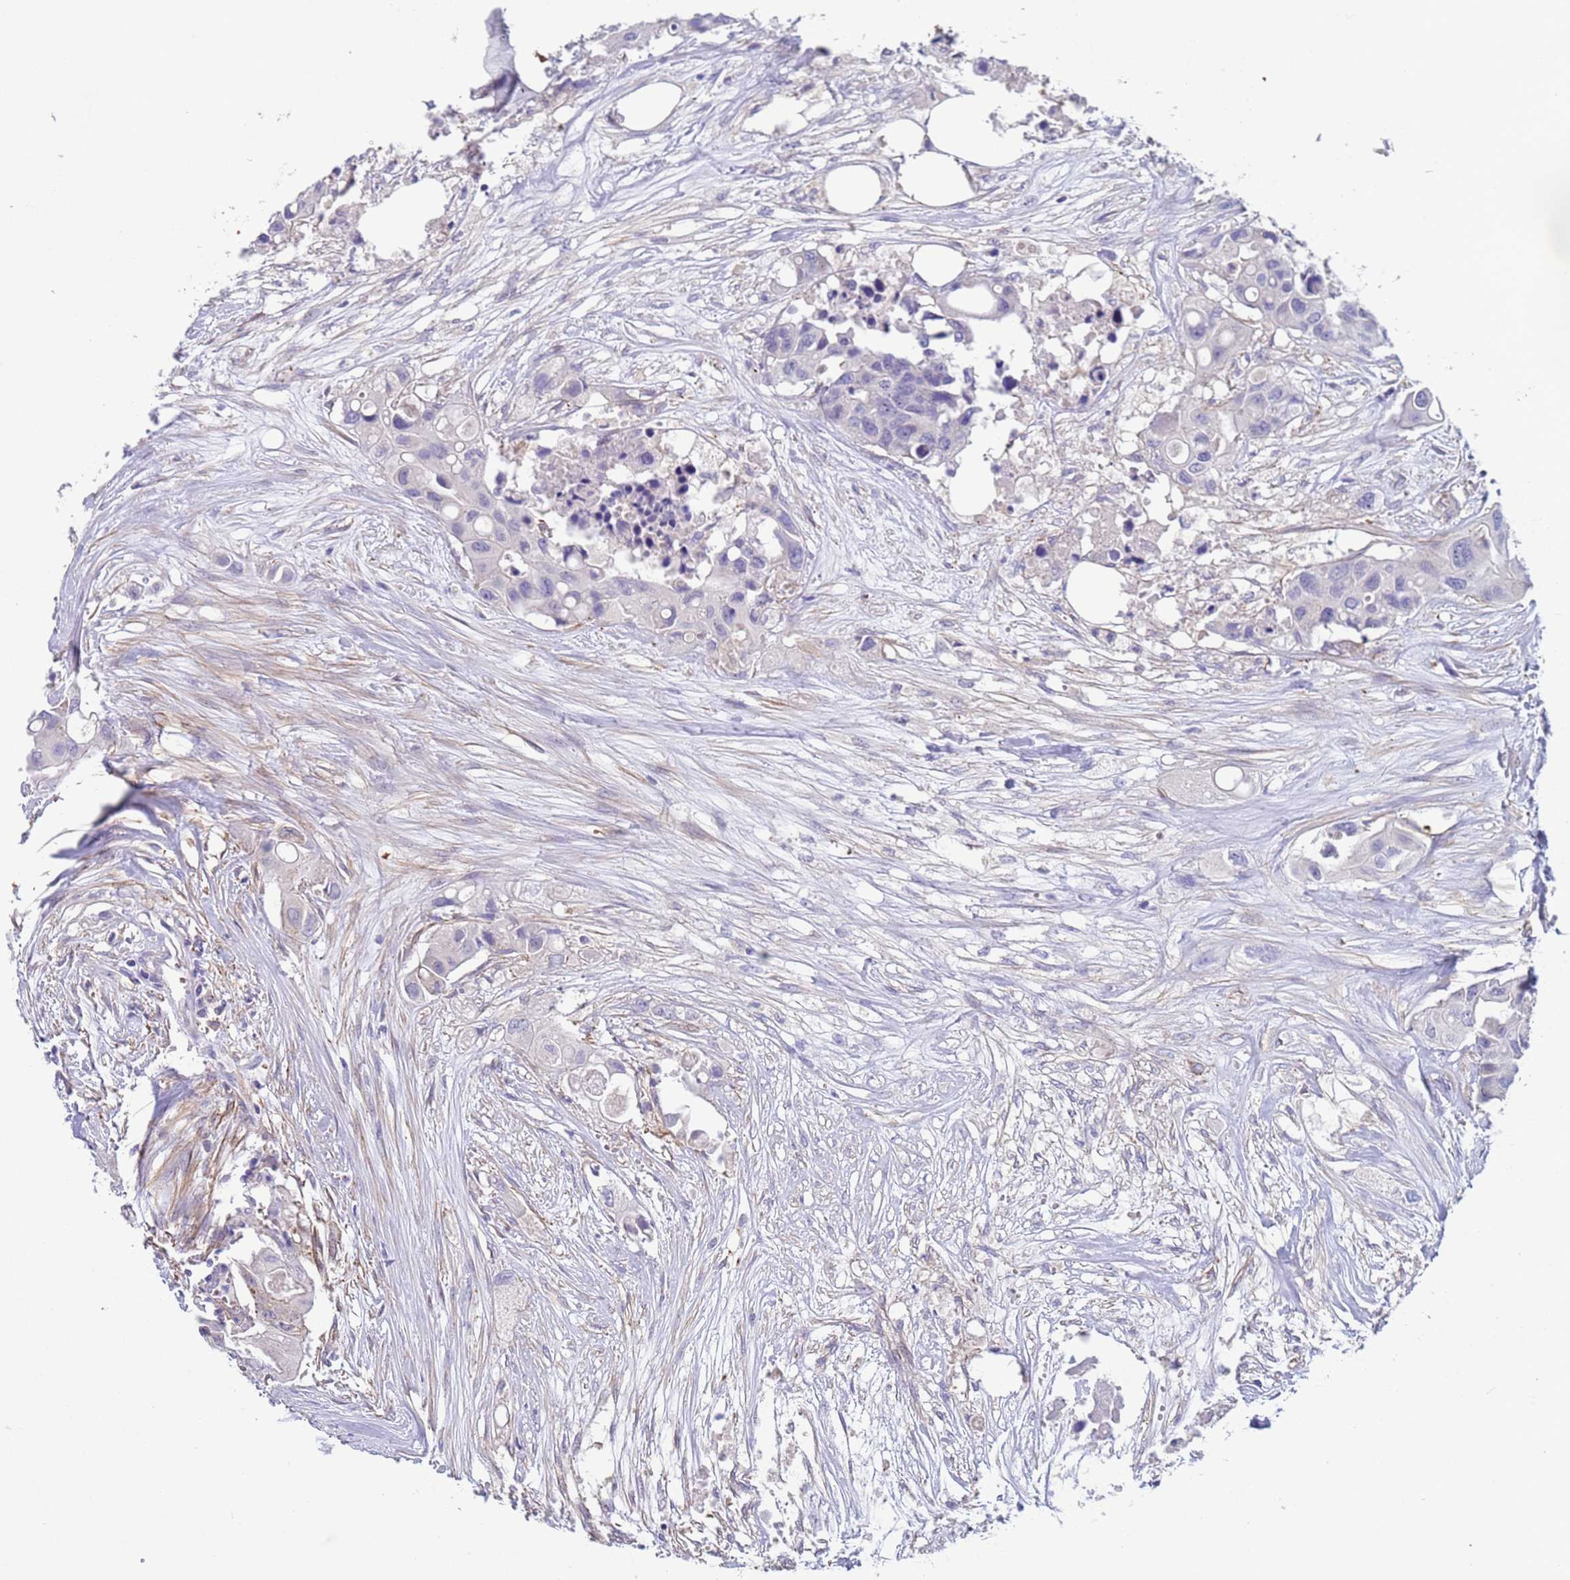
{"staining": {"intensity": "negative", "quantity": "none", "location": "none"}, "tissue": "colorectal cancer", "cell_type": "Tumor cells", "image_type": "cancer", "snomed": [{"axis": "morphology", "description": "Adenocarcinoma, NOS"}, {"axis": "topography", "description": "Colon"}], "caption": "Immunohistochemistry of colorectal adenocarcinoma shows no expression in tumor cells.", "gene": "KBTBD3", "patient": {"sex": "male", "age": 77}}